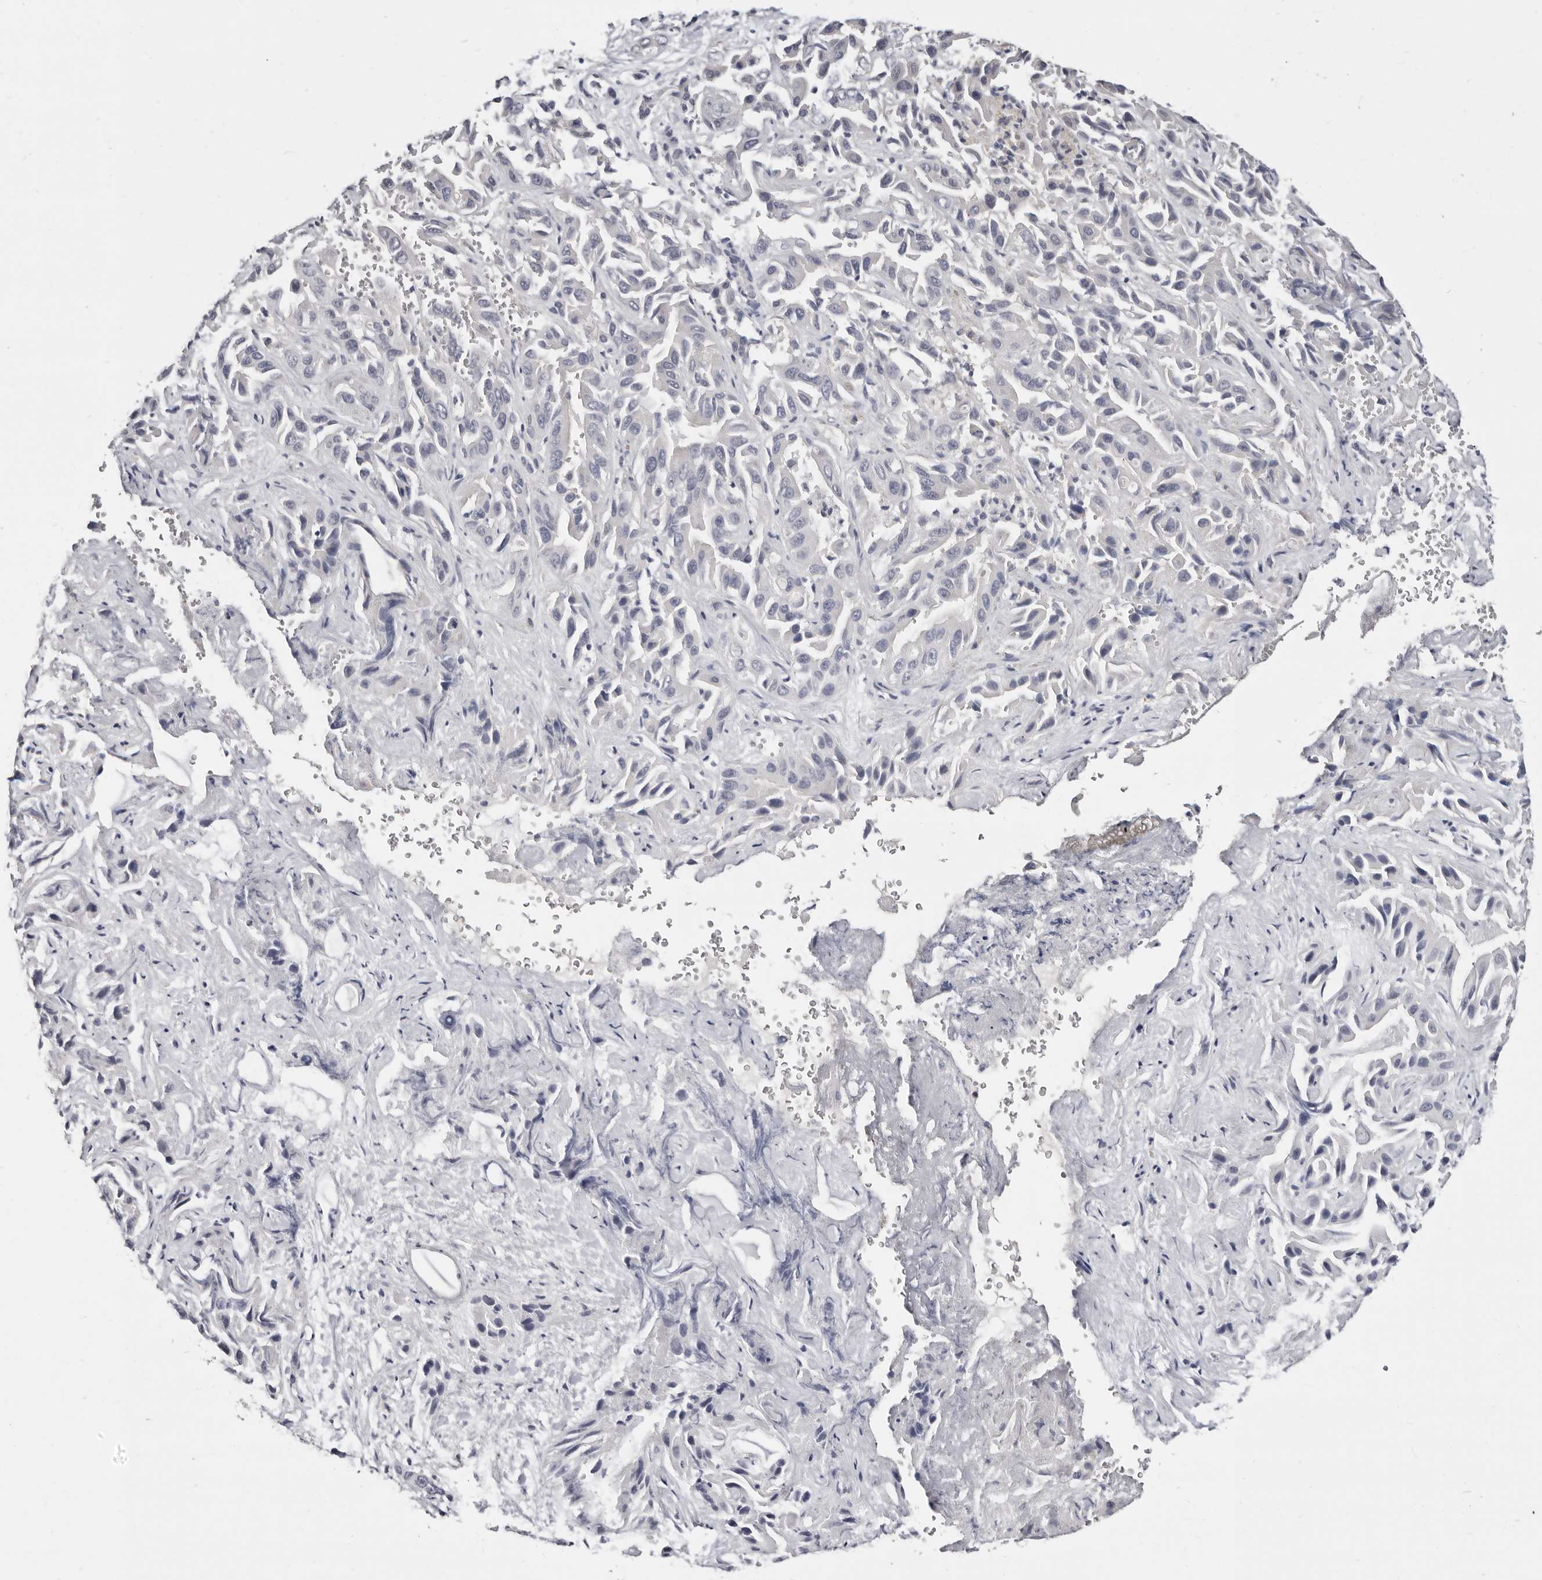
{"staining": {"intensity": "negative", "quantity": "none", "location": "none"}, "tissue": "liver cancer", "cell_type": "Tumor cells", "image_type": "cancer", "snomed": [{"axis": "morphology", "description": "Cholangiocarcinoma"}, {"axis": "topography", "description": "Liver"}], "caption": "The image reveals no significant staining in tumor cells of liver cancer.", "gene": "KLHL4", "patient": {"sex": "female", "age": 52}}